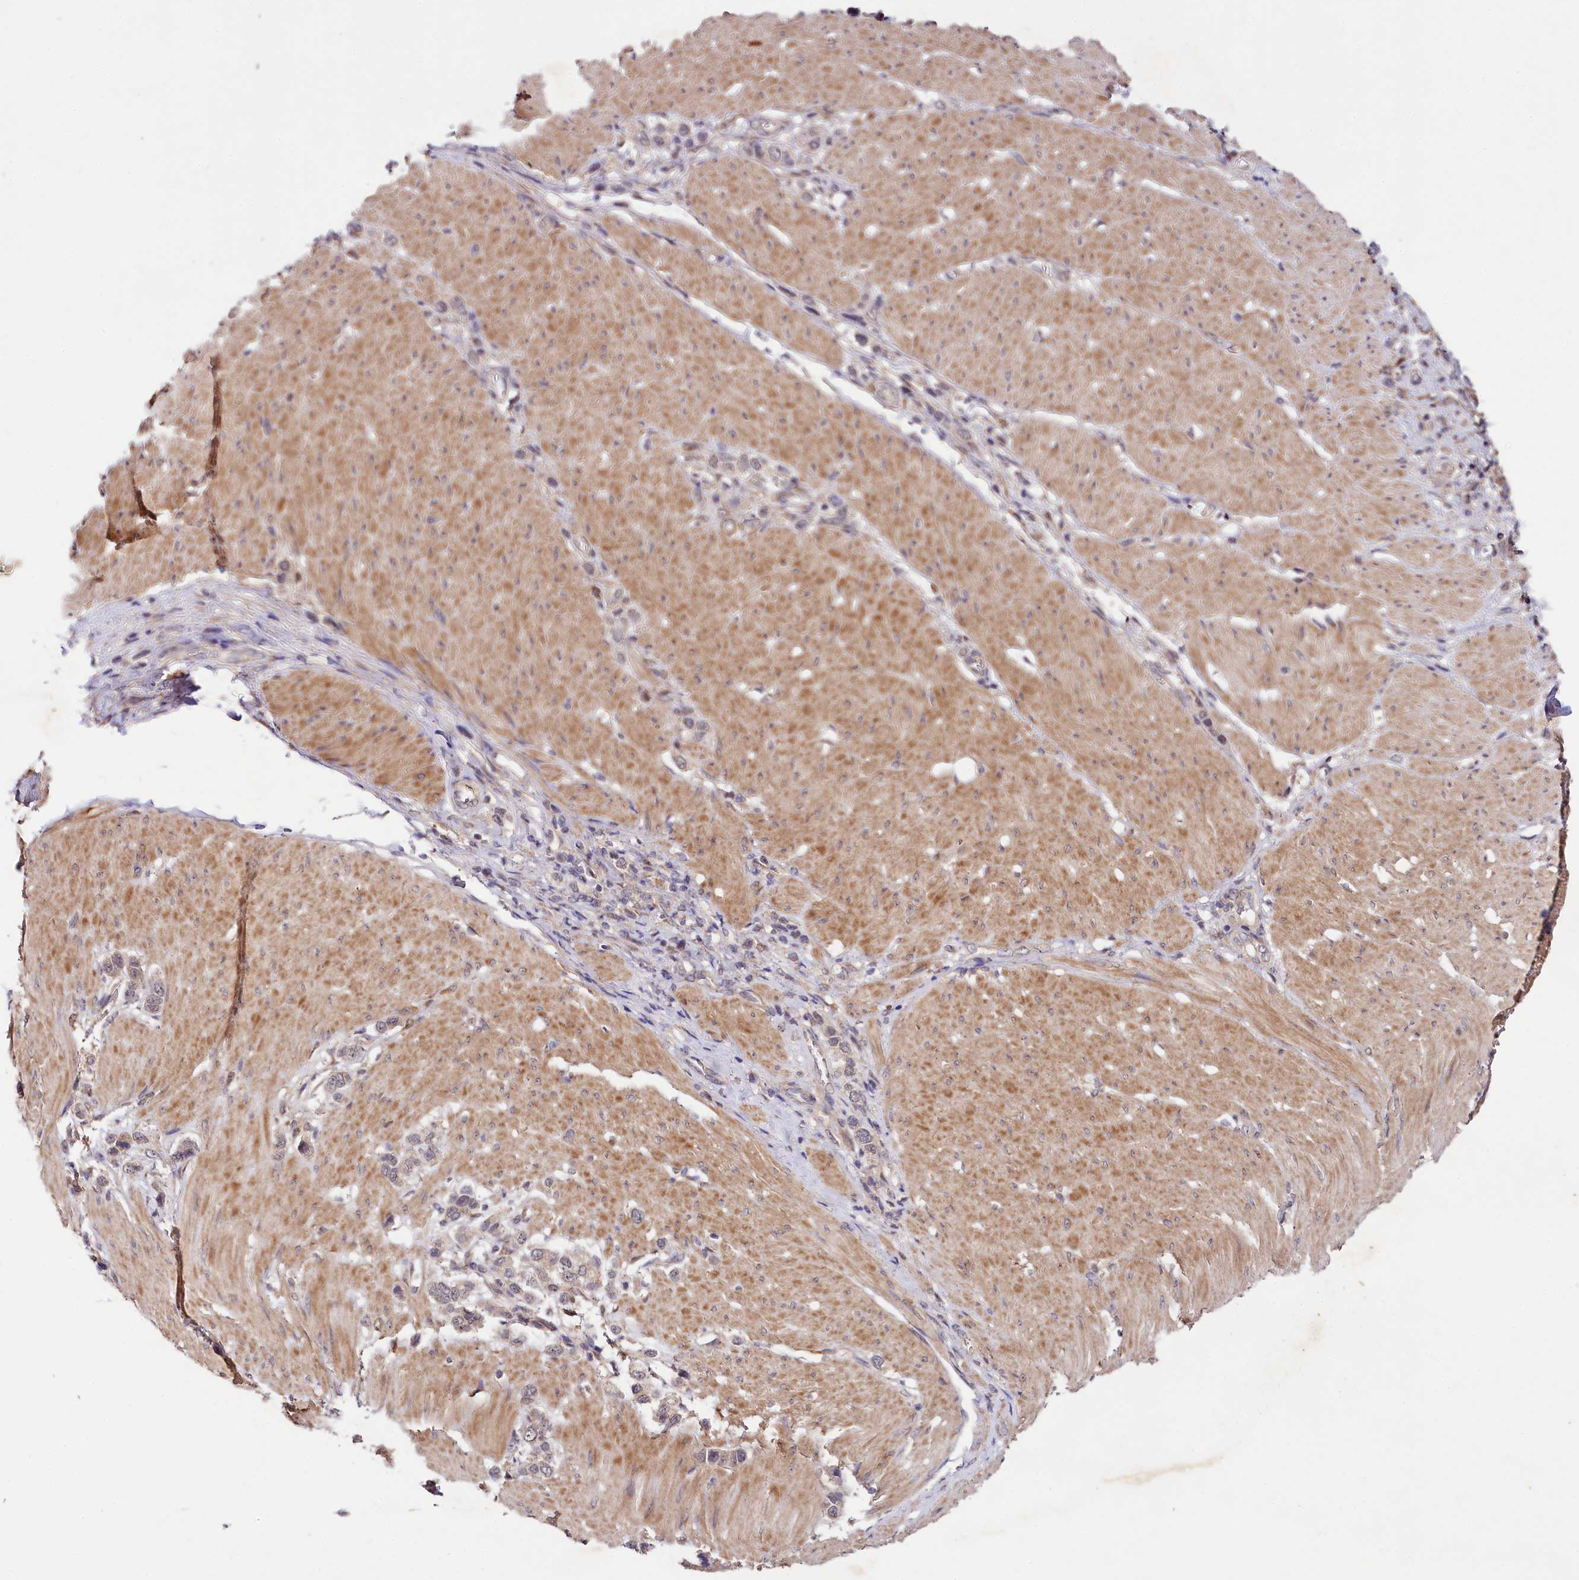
{"staining": {"intensity": "negative", "quantity": "none", "location": "none"}, "tissue": "stomach cancer", "cell_type": "Tumor cells", "image_type": "cancer", "snomed": [{"axis": "morphology", "description": "Normal tissue, NOS"}, {"axis": "morphology", "description": "Adenocarcinoma, NOS"}, {"axis": "topography", "description": "Stomach, upper"}, {"axis": "topography", "description": "Stomach"}], "caption": "The IHC micrograph has no significant positivity in tumor cells of adenocarcinoma (stomach) tissue.", "gene": "PHLDB1", "patient": {"sex": "female", "age": 65}}